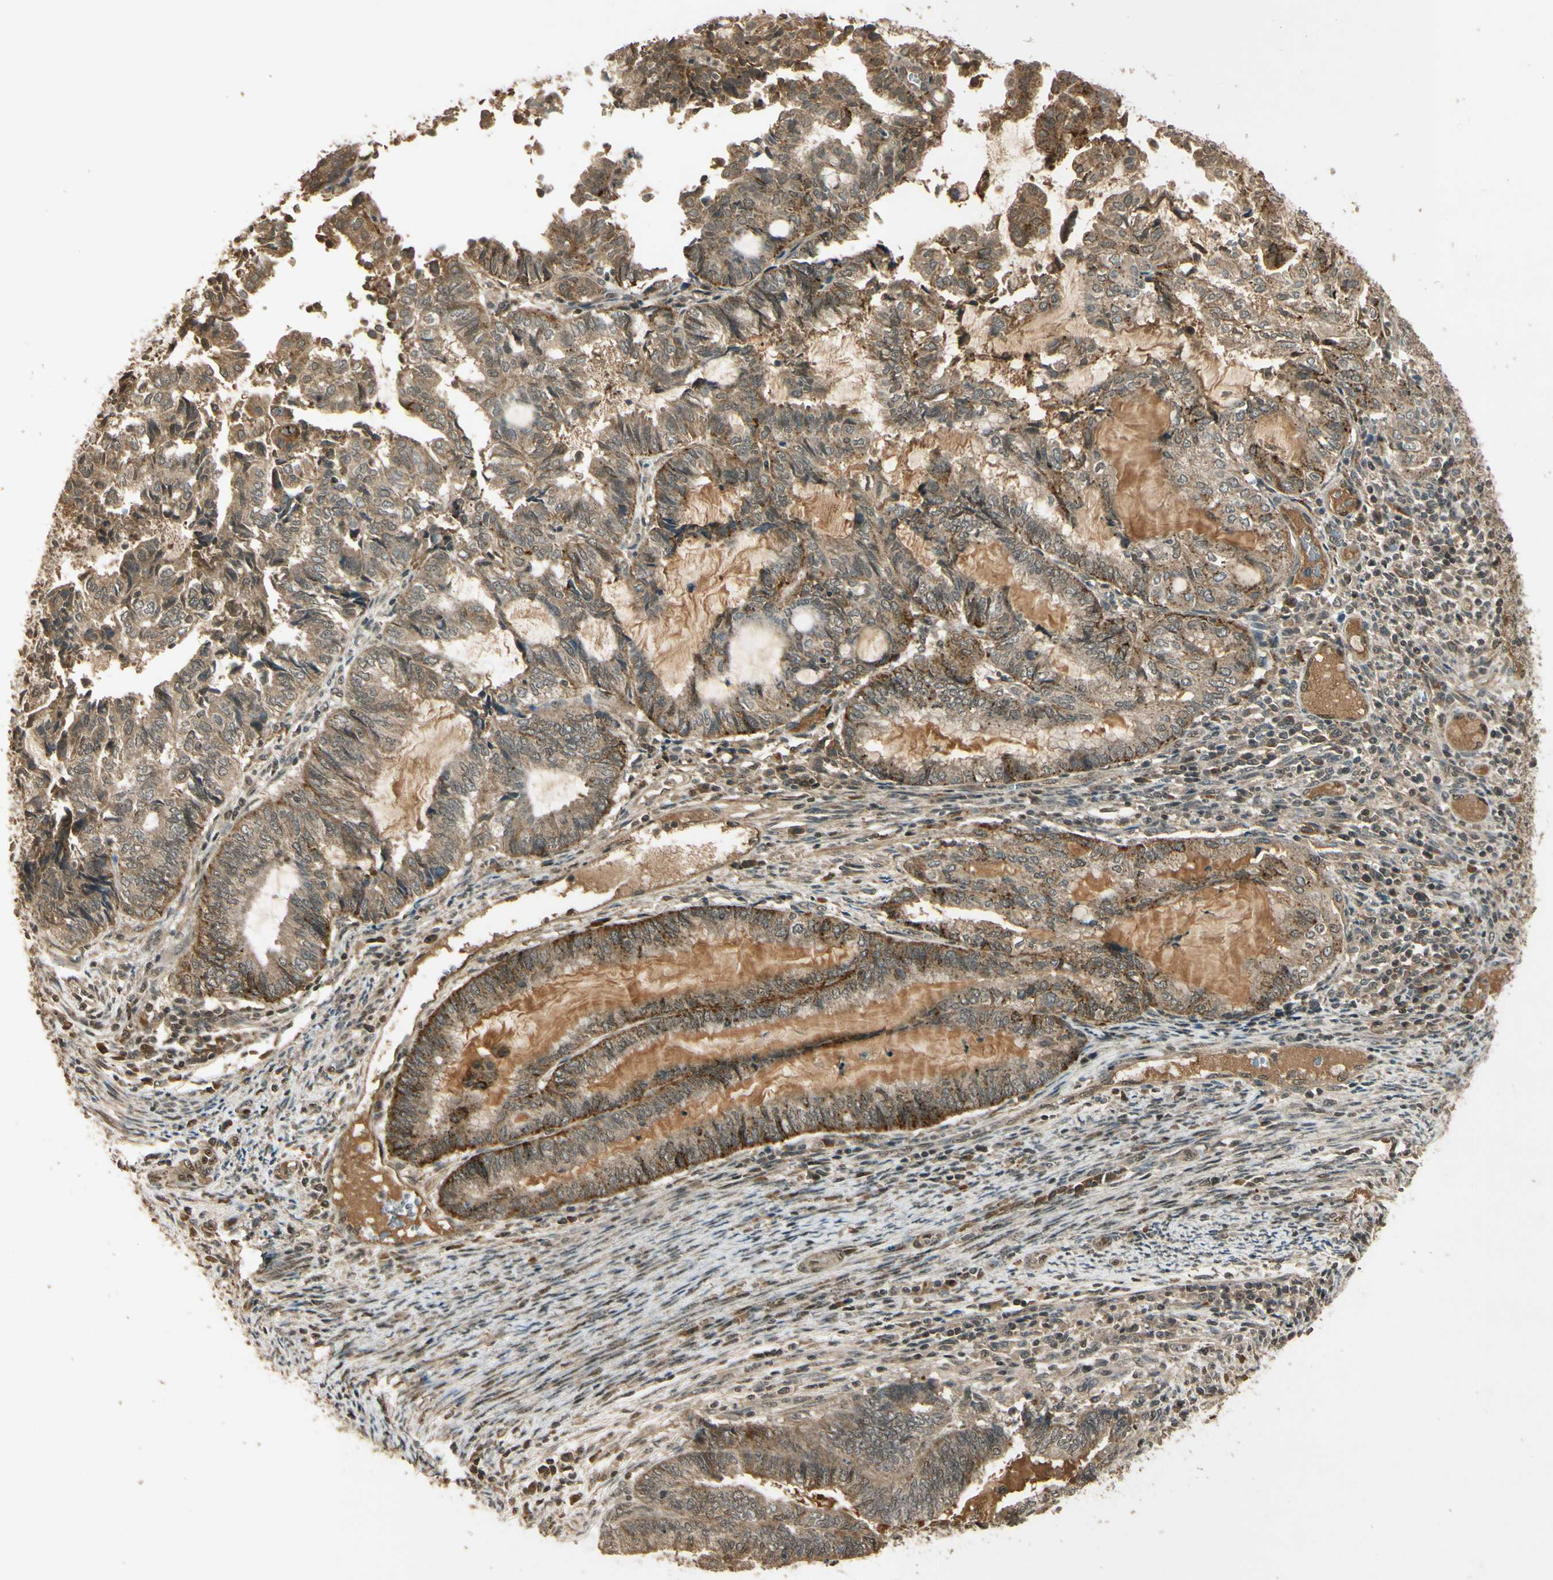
{"staining": {"intensity": "moderate", "quantity": "25%-75%", "location": "cytoplasmic/membranous"}, "tissue": "endometrial cancer", "cell_type": "Tumor cells", "image_type": "cancer", "snomed": [{"axis": "morphology", "description": "Adenocarcinoma, NOS"}, {"axis": "topography", "description": "Uterus"}, {"axis": "topography", "description": "Endometrium"}], "caption": "DAB (3,3'-diaminobenzidine) immunohistochemical staining of human endometrial adenocarcinoma shows moderate cytoplasmic/membranous protein positivity in about 25%-75% of tumor cells.", "gene": "GMEB2", "patient": {"sex": "female", "age": 70}}